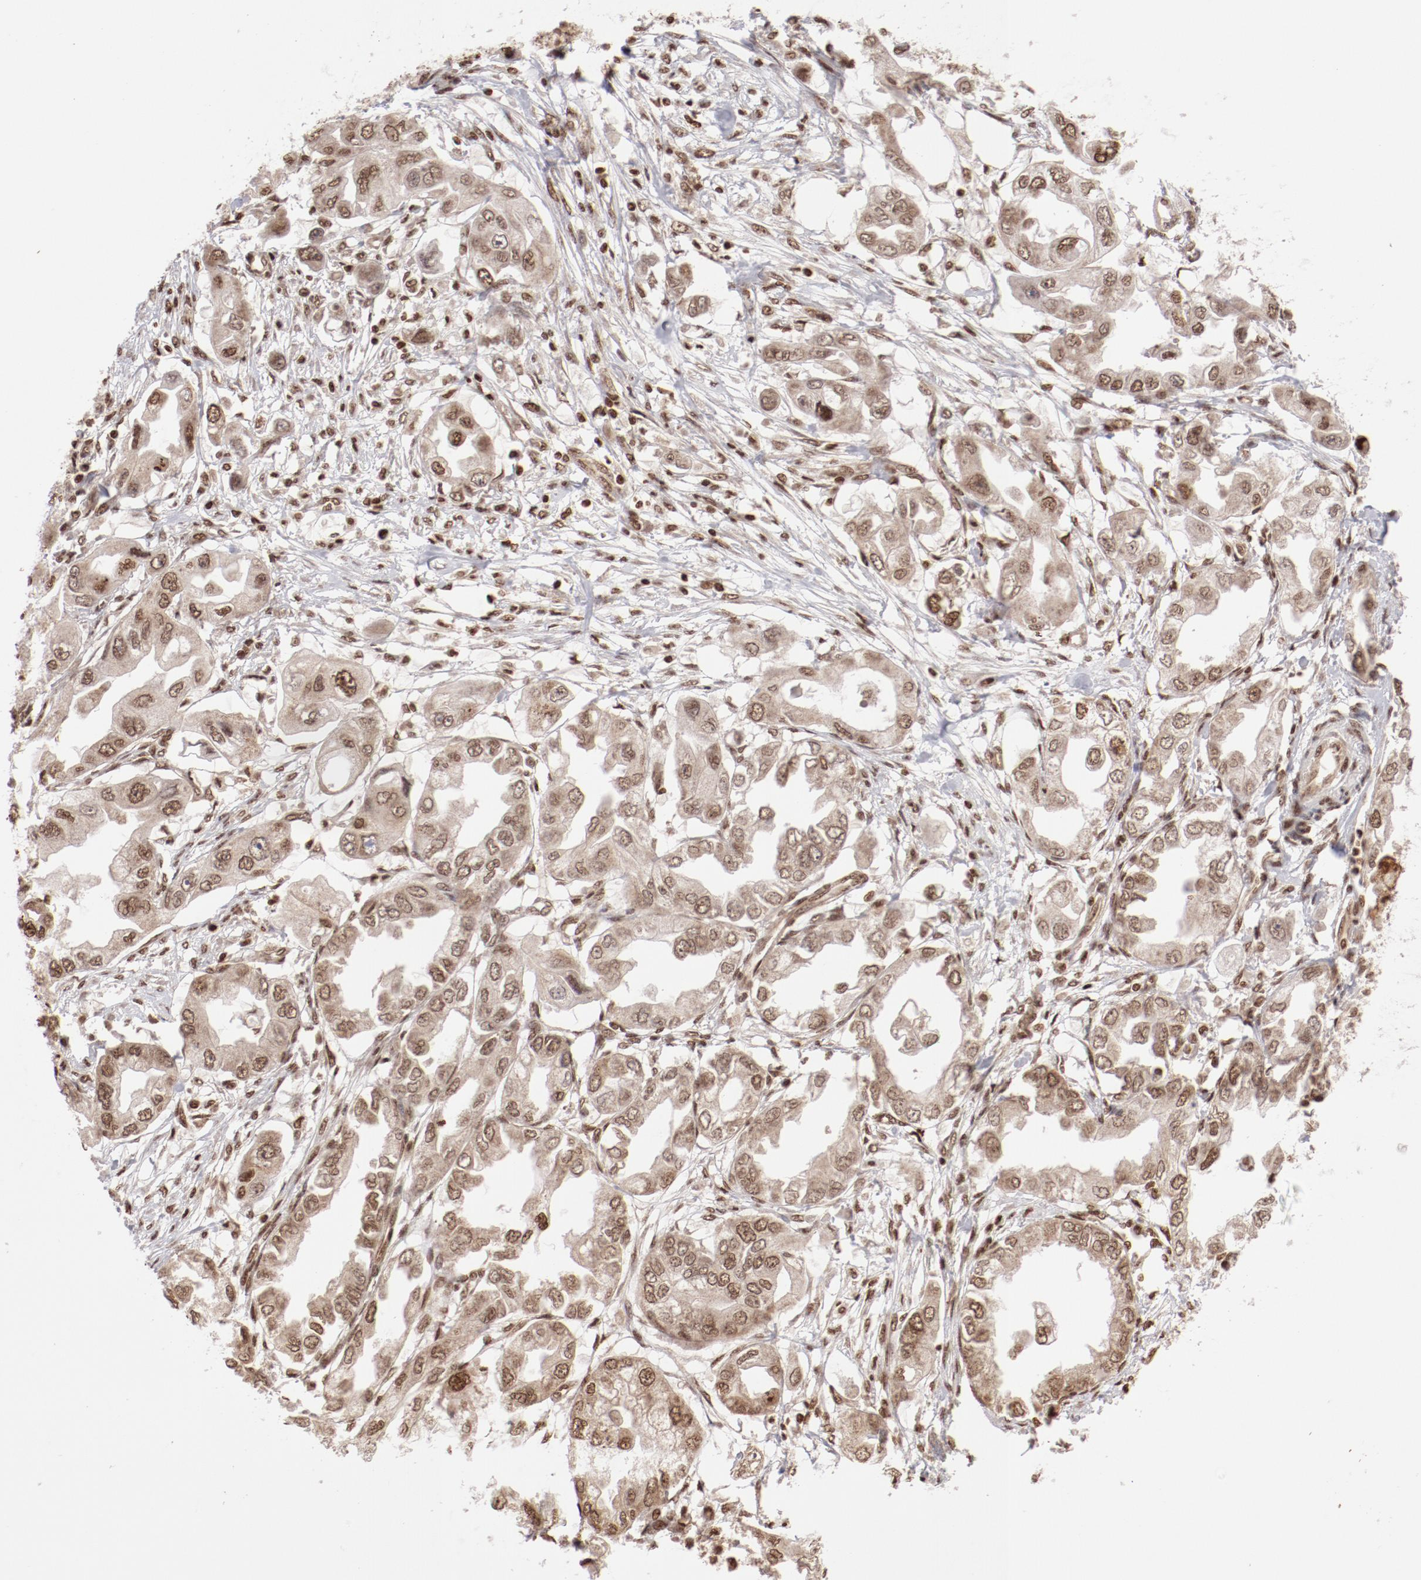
{"staining": {"intensity": "weak", "quantity": ">75%", "location": "nuclear"}, "tissue": "endometrial cancer", "cell_type": "Tumor cells", "image_type": "cancer", "snomed": [{"axis": "morphology", "description": "Adenocarcinoma, NOS"}, {"axis": "topography", "description": "Endometrium"}], "caption": "Weak nuclear protein staining is identified in approximately >75% of tumor cells in endometrial cancer. Ihc stains the protein of interest in brown and the nuclei are stained blue.", "gene": "ABL2", "patient": {"sex": "female", "age": 67}}